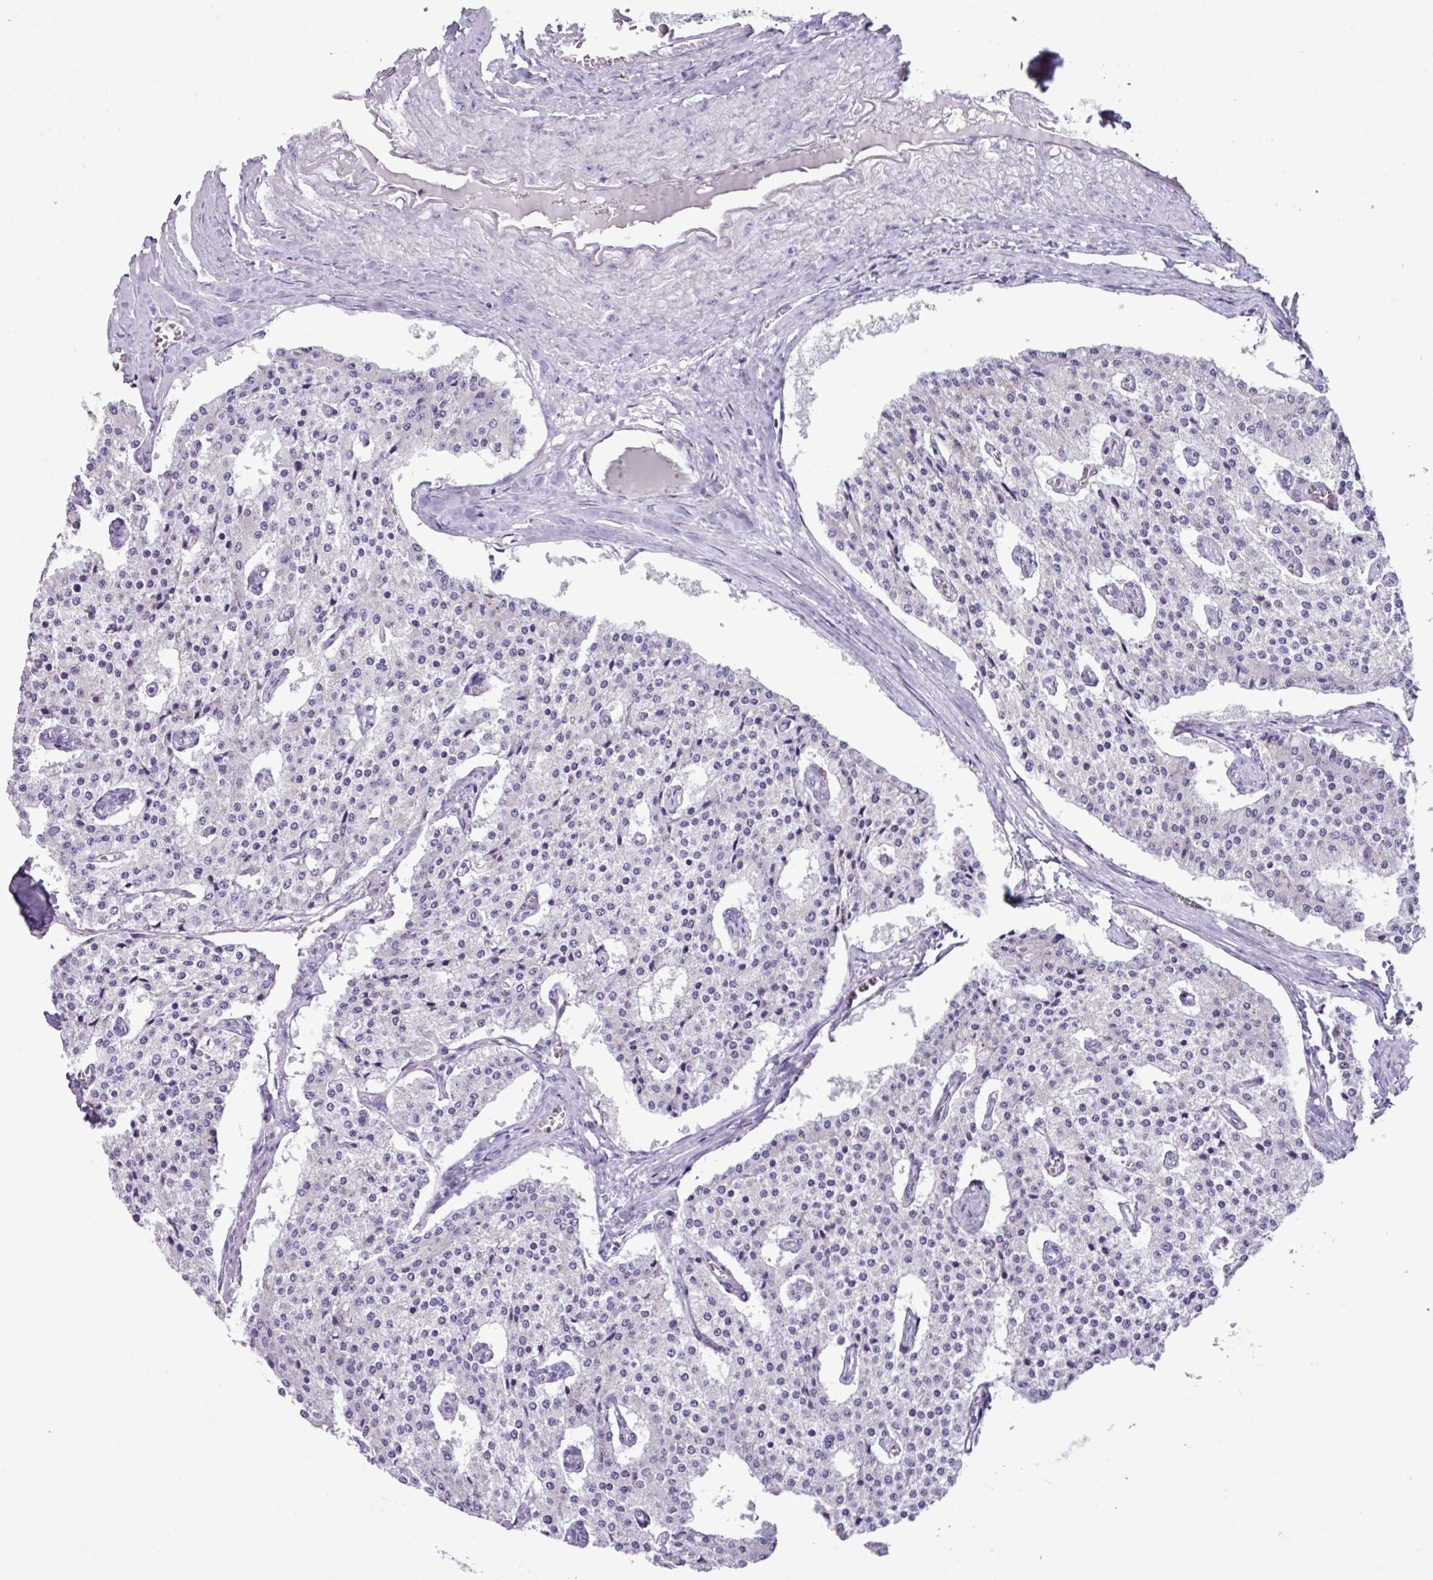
{"staining": {"intensity": "negative", "quantity": "none", "location": "none"}, "tissue": "carcinoid", "cell_type": "Tumor cells", "image_type": "cancer", "snomed": [{"axis": "morphology", "description": "Carcinoid, malignant, NOS"}, {"axis": "topography", "description": "Colon"}], "caption": "Immunohistochemical staining of malignant carcinoid shows no significant staining in tumor cells. (DAB (3,3'-diaminobenzidine) immunohistochemistry (IHC), high magnification).", "gene": "AGO3", "patient": {"sex": "female", "age": 52}}